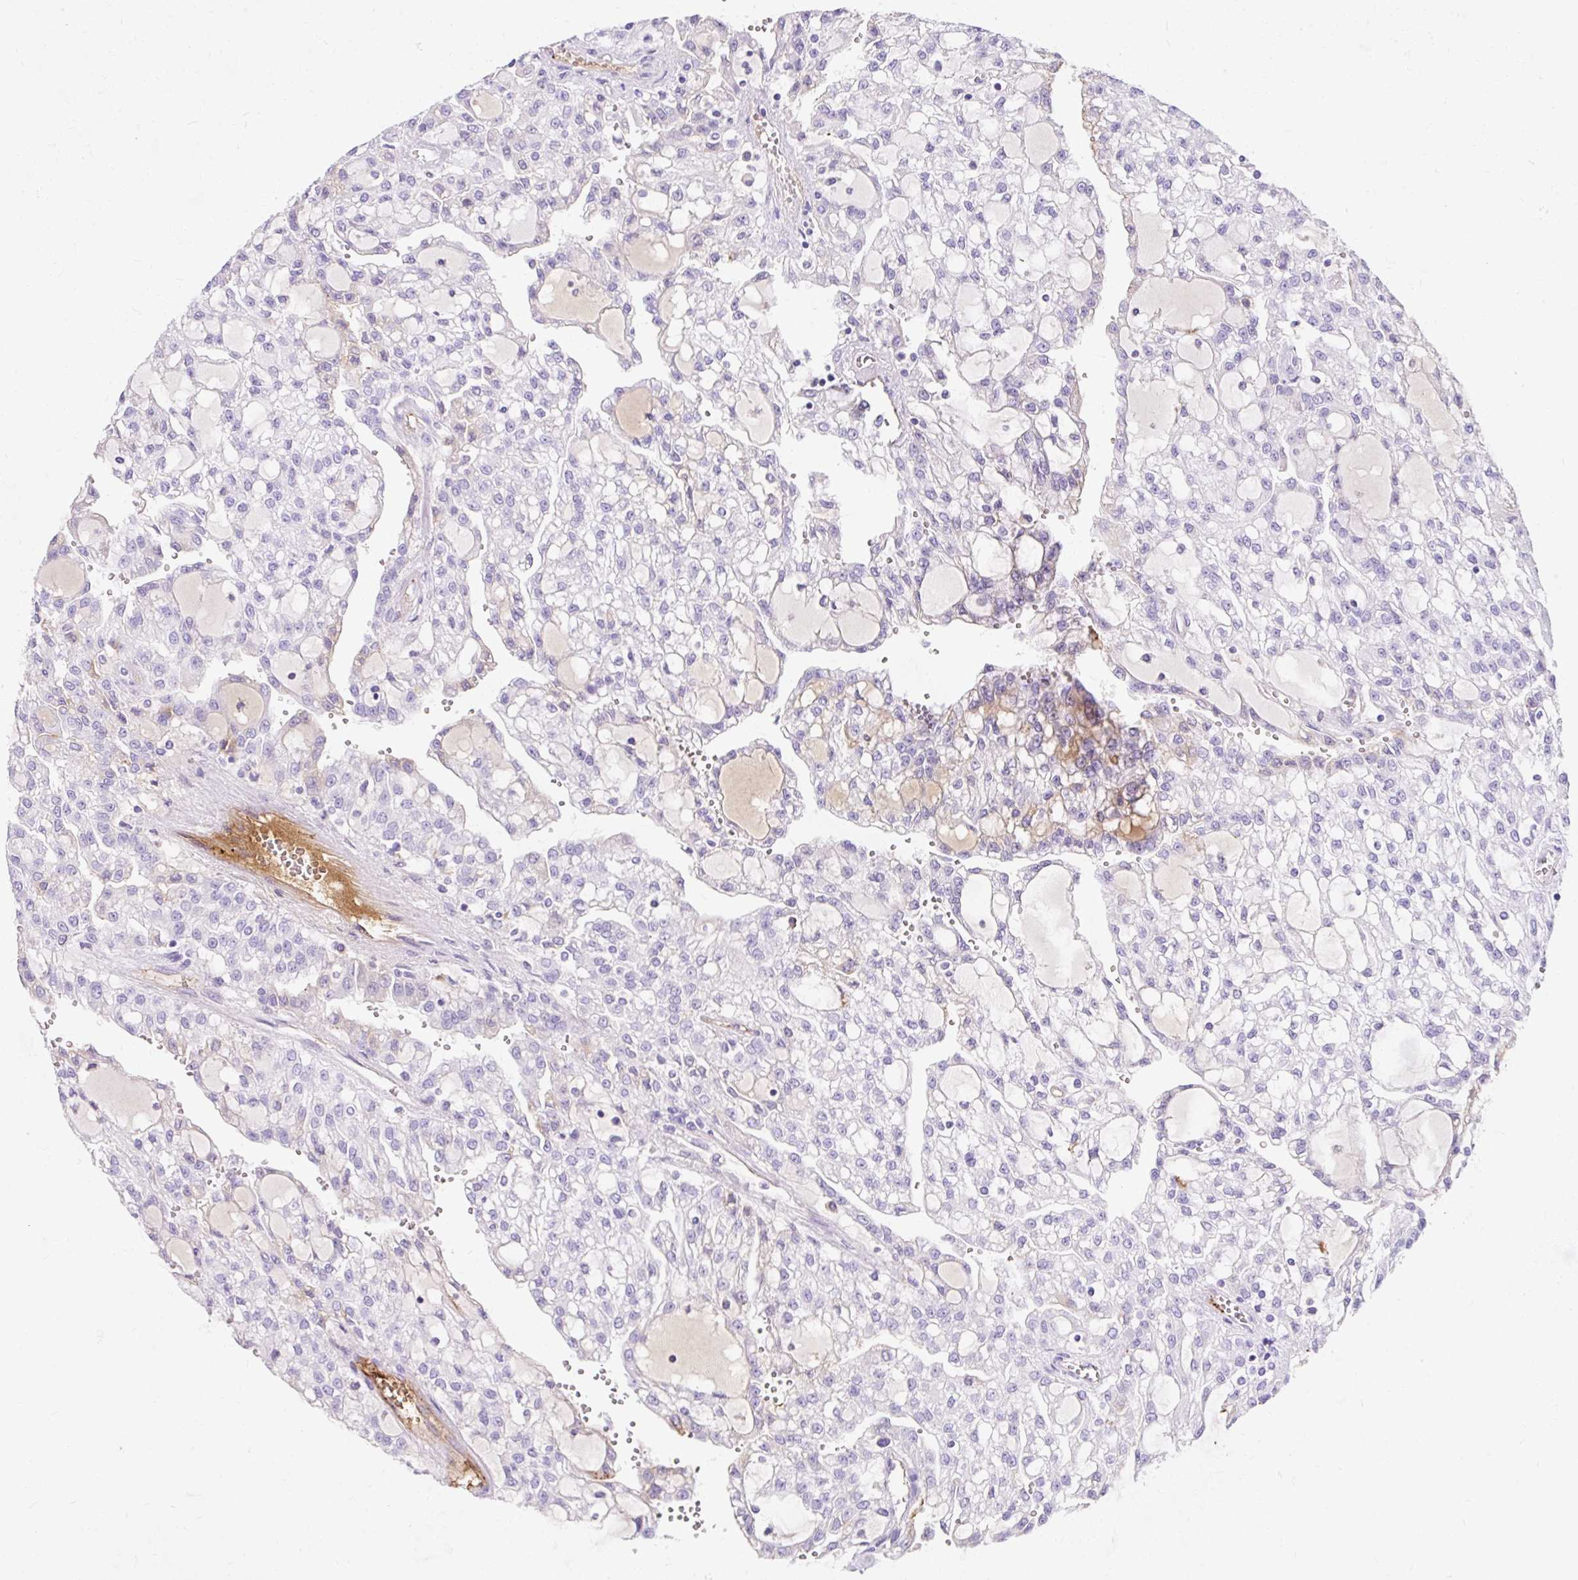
{"staining": {"intensity": "negative", "quantity": "none", "location": "none"}, "tissue": "renal cancer", "cell_type": "Tumor cells", "image_type": "cancer", "snomed": [{"axis": "morphology", "description": "Adenocarcinoma, NOS"}, {"axis": "topography", "description": "Kidney"}], "caption": "Renal cancer (adenocarcinoma) was stained to show a protein in brown. There is no significant positivity in tumor cells.", "gene": "APOC4-APOC2", "patient": {"sex": "male", "age": 63}}